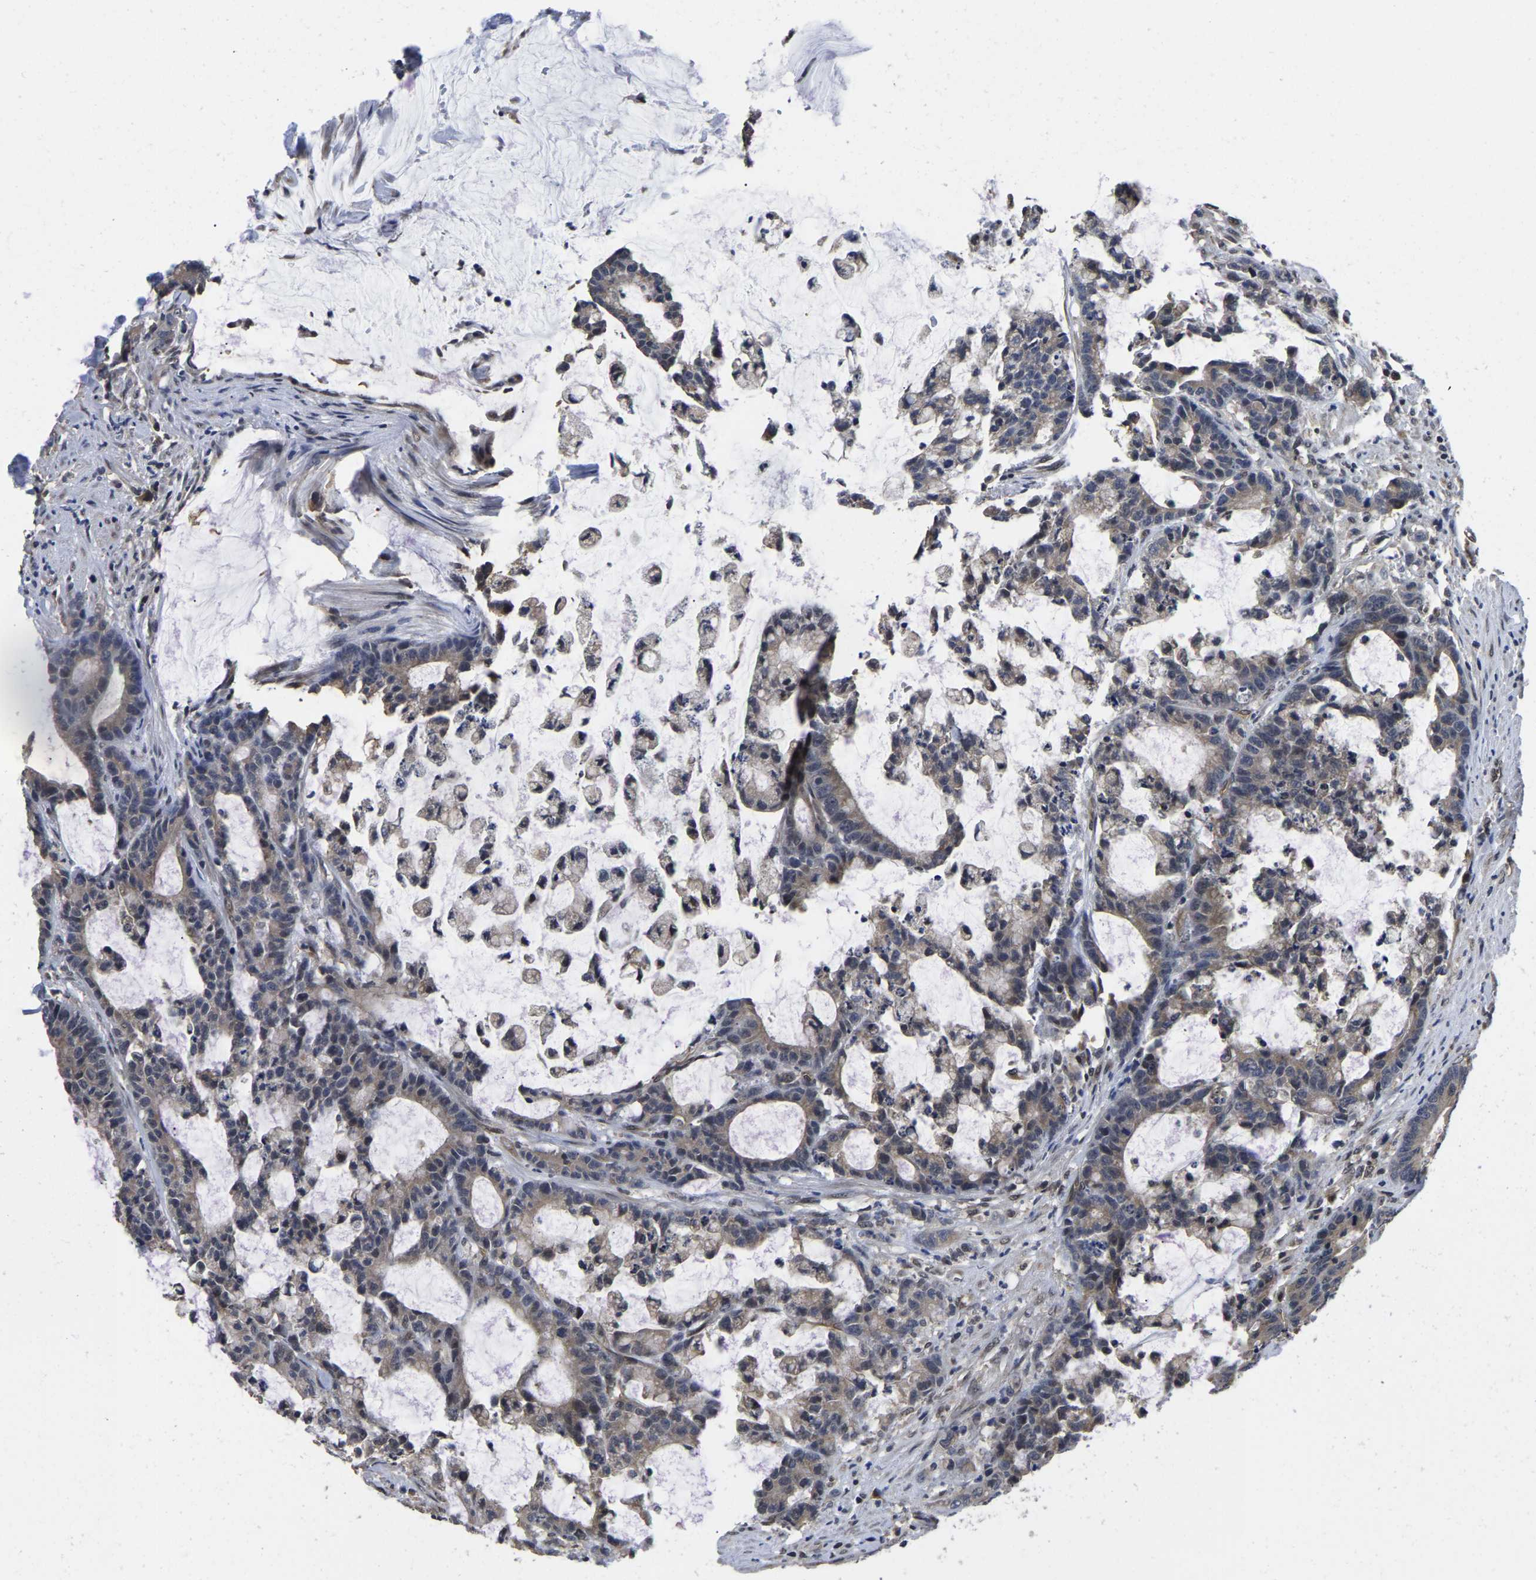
{"staining": {"intensity": "weak", "quantity": ">75%", "location": "cytoplasmic/membranous,nuclear"}, "tissue": "colorectal cancer", "cell_type": "Tumor cells", "image_type": "cancer", "snomed": [{"axis": "morphology", "description": "Adenocarcinoma, NOS"}, {"axis": "topography", "description": "Colon"}], "caption": "A low amount of weak cytoplasmic/membranous and nuclear staining is identified in about >75% of tumor cells in adenocarcinoma (colorectal) tissue.", "gene": "MCOLN2", "patient": {"sex": "female", "age": 84}}